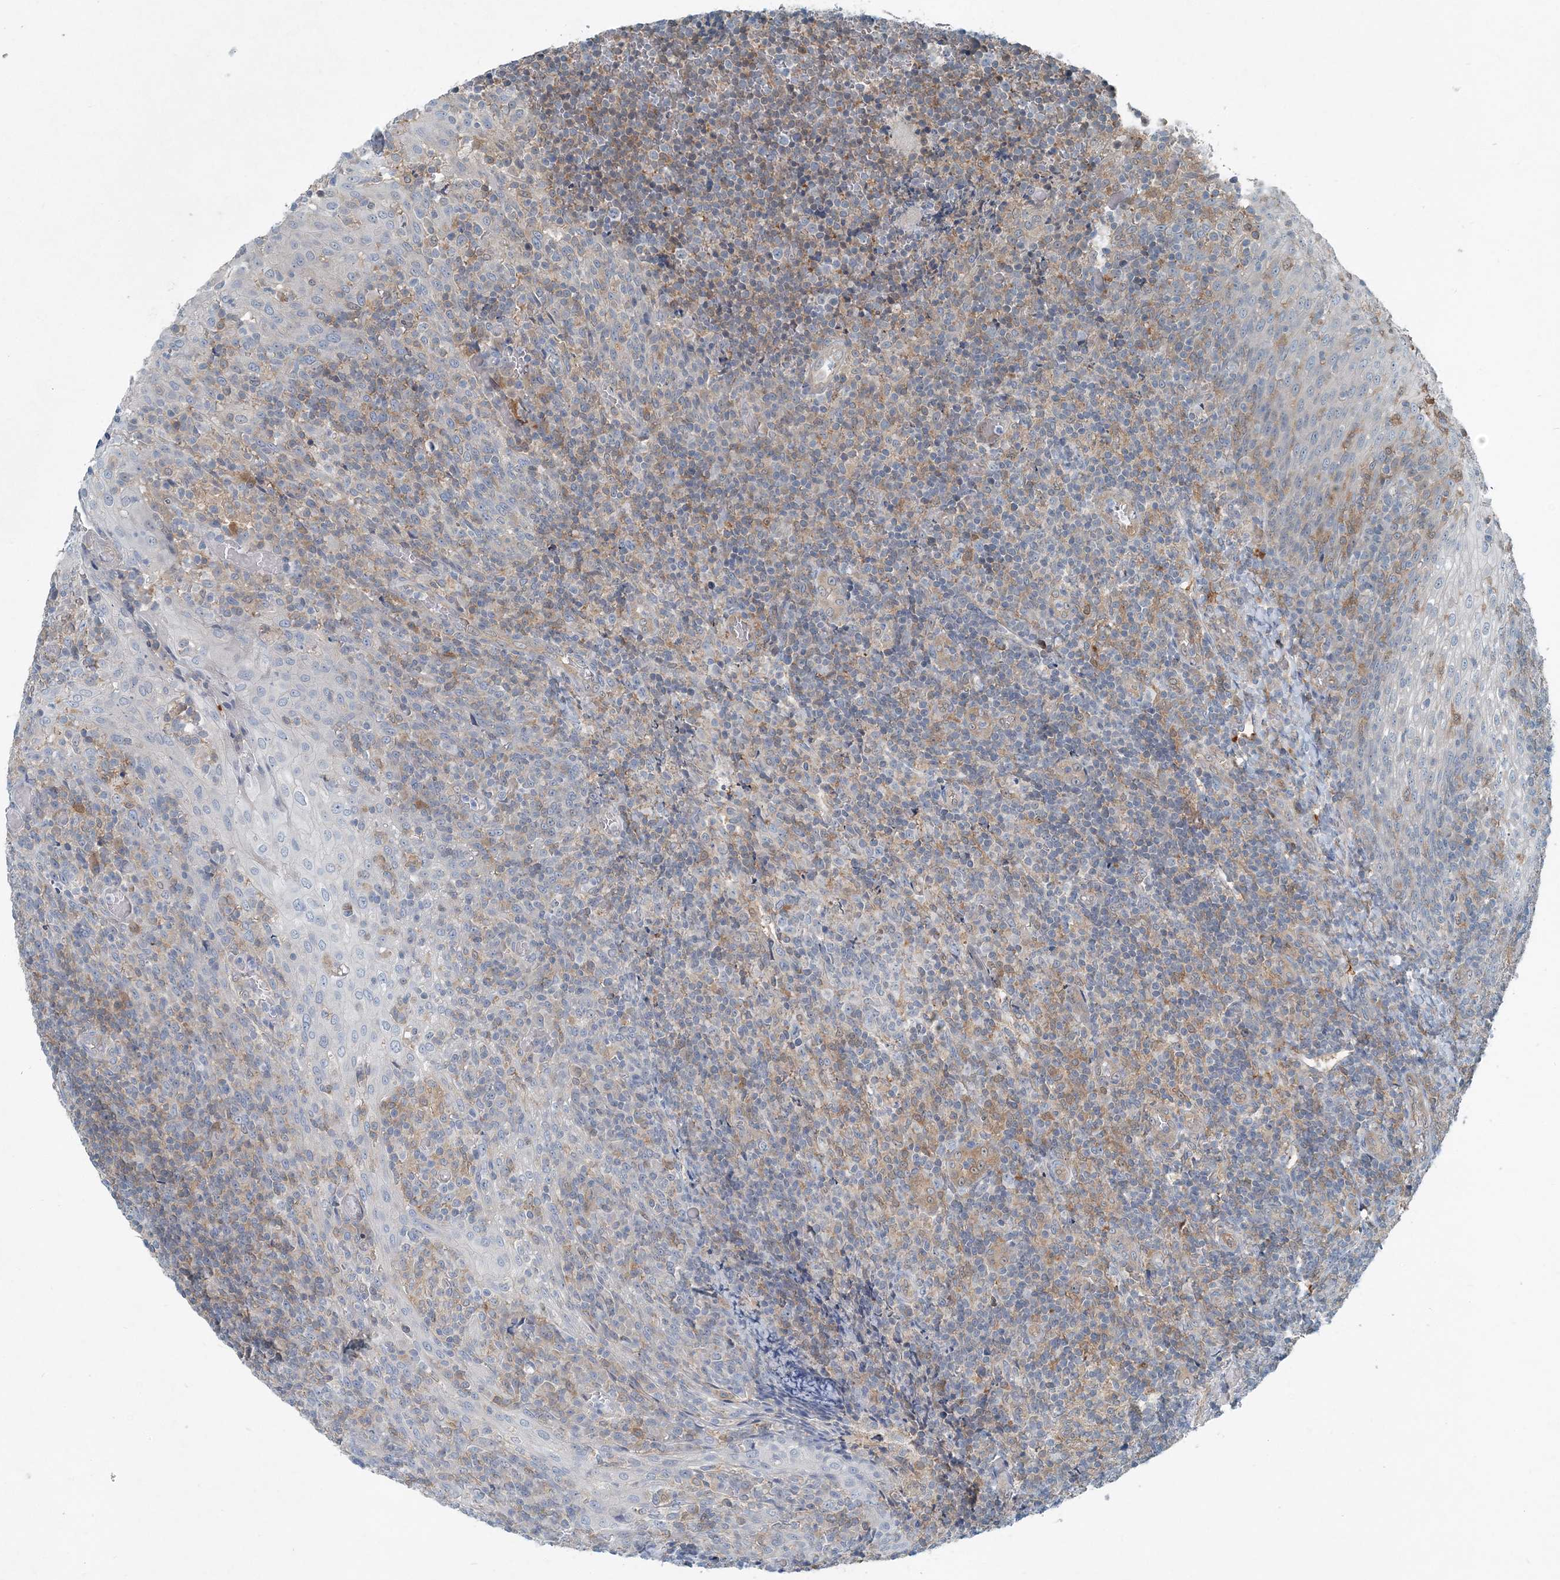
{"staining": {"intensity": "negative", "quantity": "none", "location": "none"}, "tissue": "tonsil", "cell_type": "Germinal center cells", "image_type": "normal", "snomed": [{"axis": "morphology", "description": "Normal tissue, NOS"}, {"axis": "topography", "description": "Tonsil"}], "caption": "High magnification brightfield microscopy of benign tonsil stained with DAB (3,3'-diaminobenzidine) (brown) and counterstained with hematoxylin (blue): germinal center cells show no significant staining. (DAB immunohistochemistry (IHC) with hematoxylin counter stain).", "gene": "ARMH1", "patient": {"sex": "female", "age": 19}}